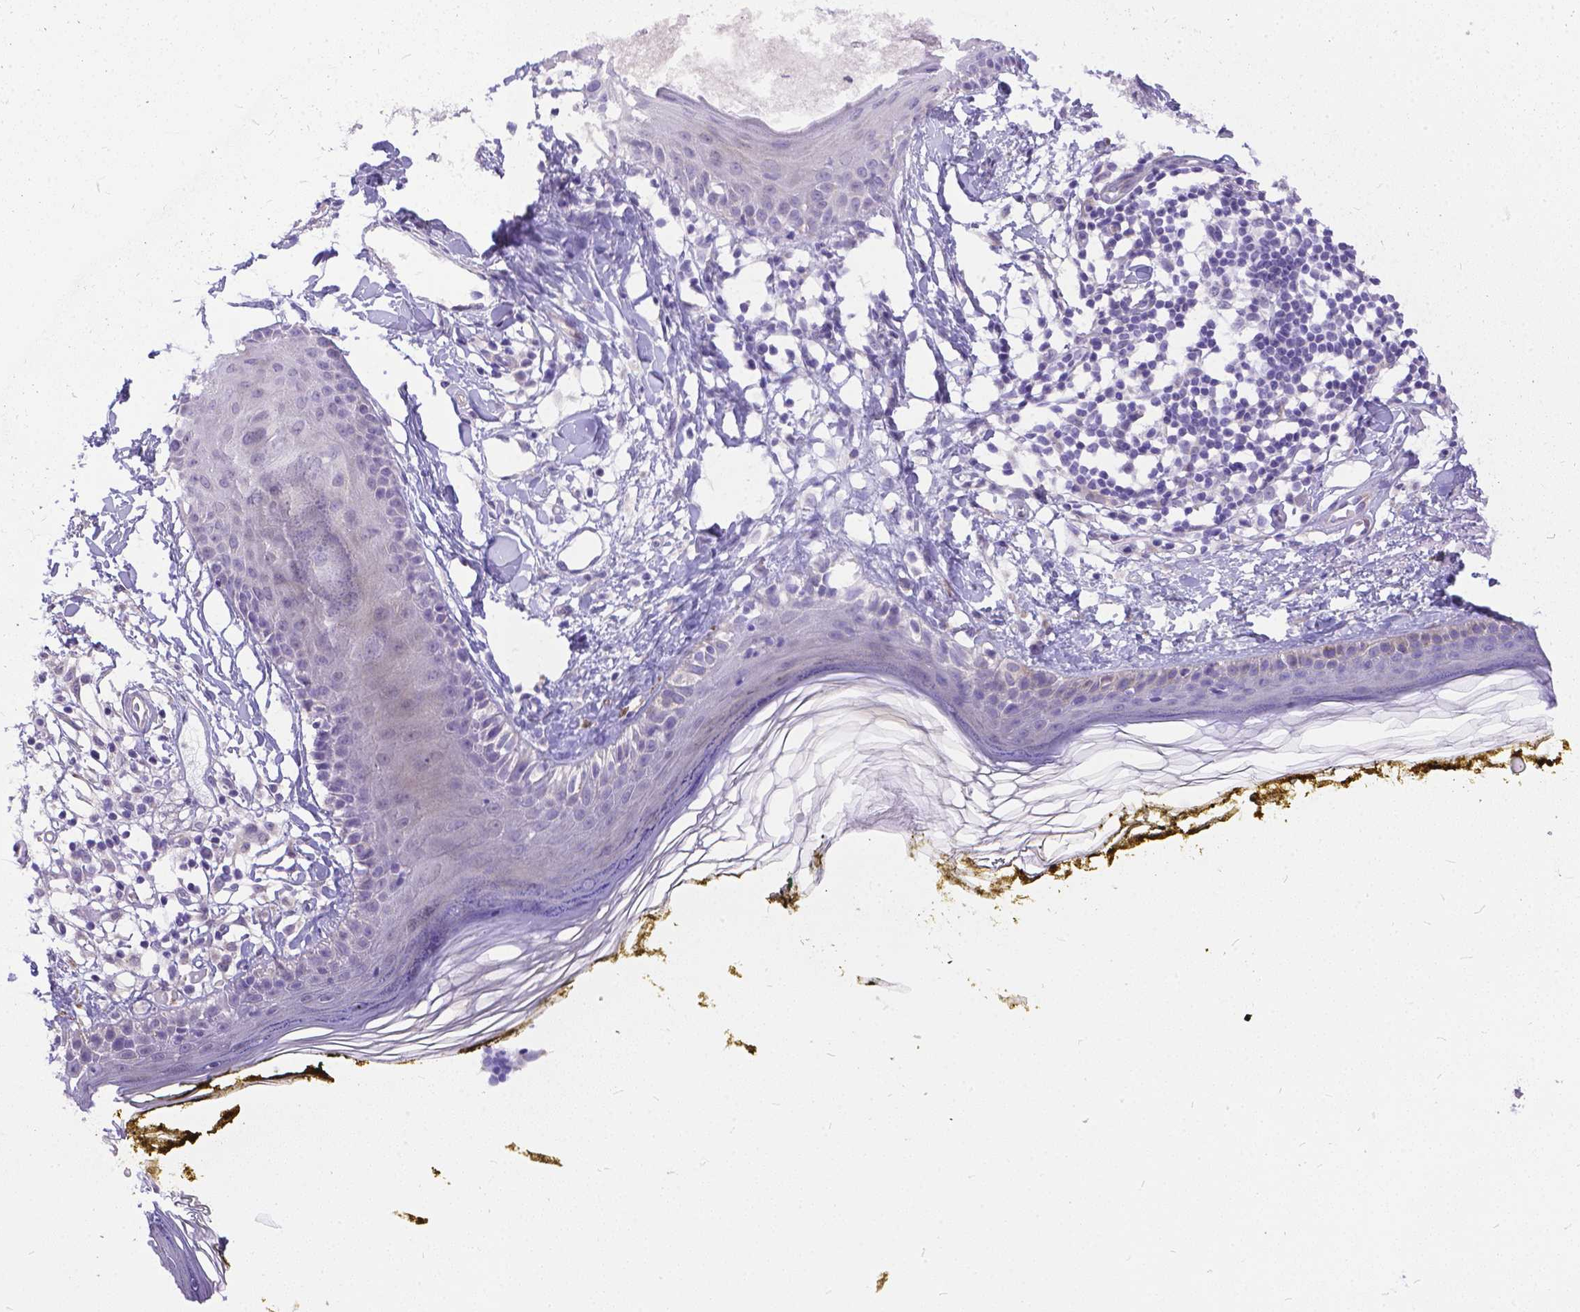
{"staining": {"intensity": "negative", "quantity": "none", "location": "none"}, "tissue": "skin", "cell_type": "Fibroblasts", "image_type": "normal", "snomed": [{"axis": "morphology", "description": "Normal tissue, NOS"}, {"axis": "topography", "description": "Skin"}], "caption": "IHC photomicrograph of benign human skin stained for a protein (brown), which demonstrates no expression in fibroblasts.", "gene": "DLEC1", "patient": {"sex": "male", "age": 76}}